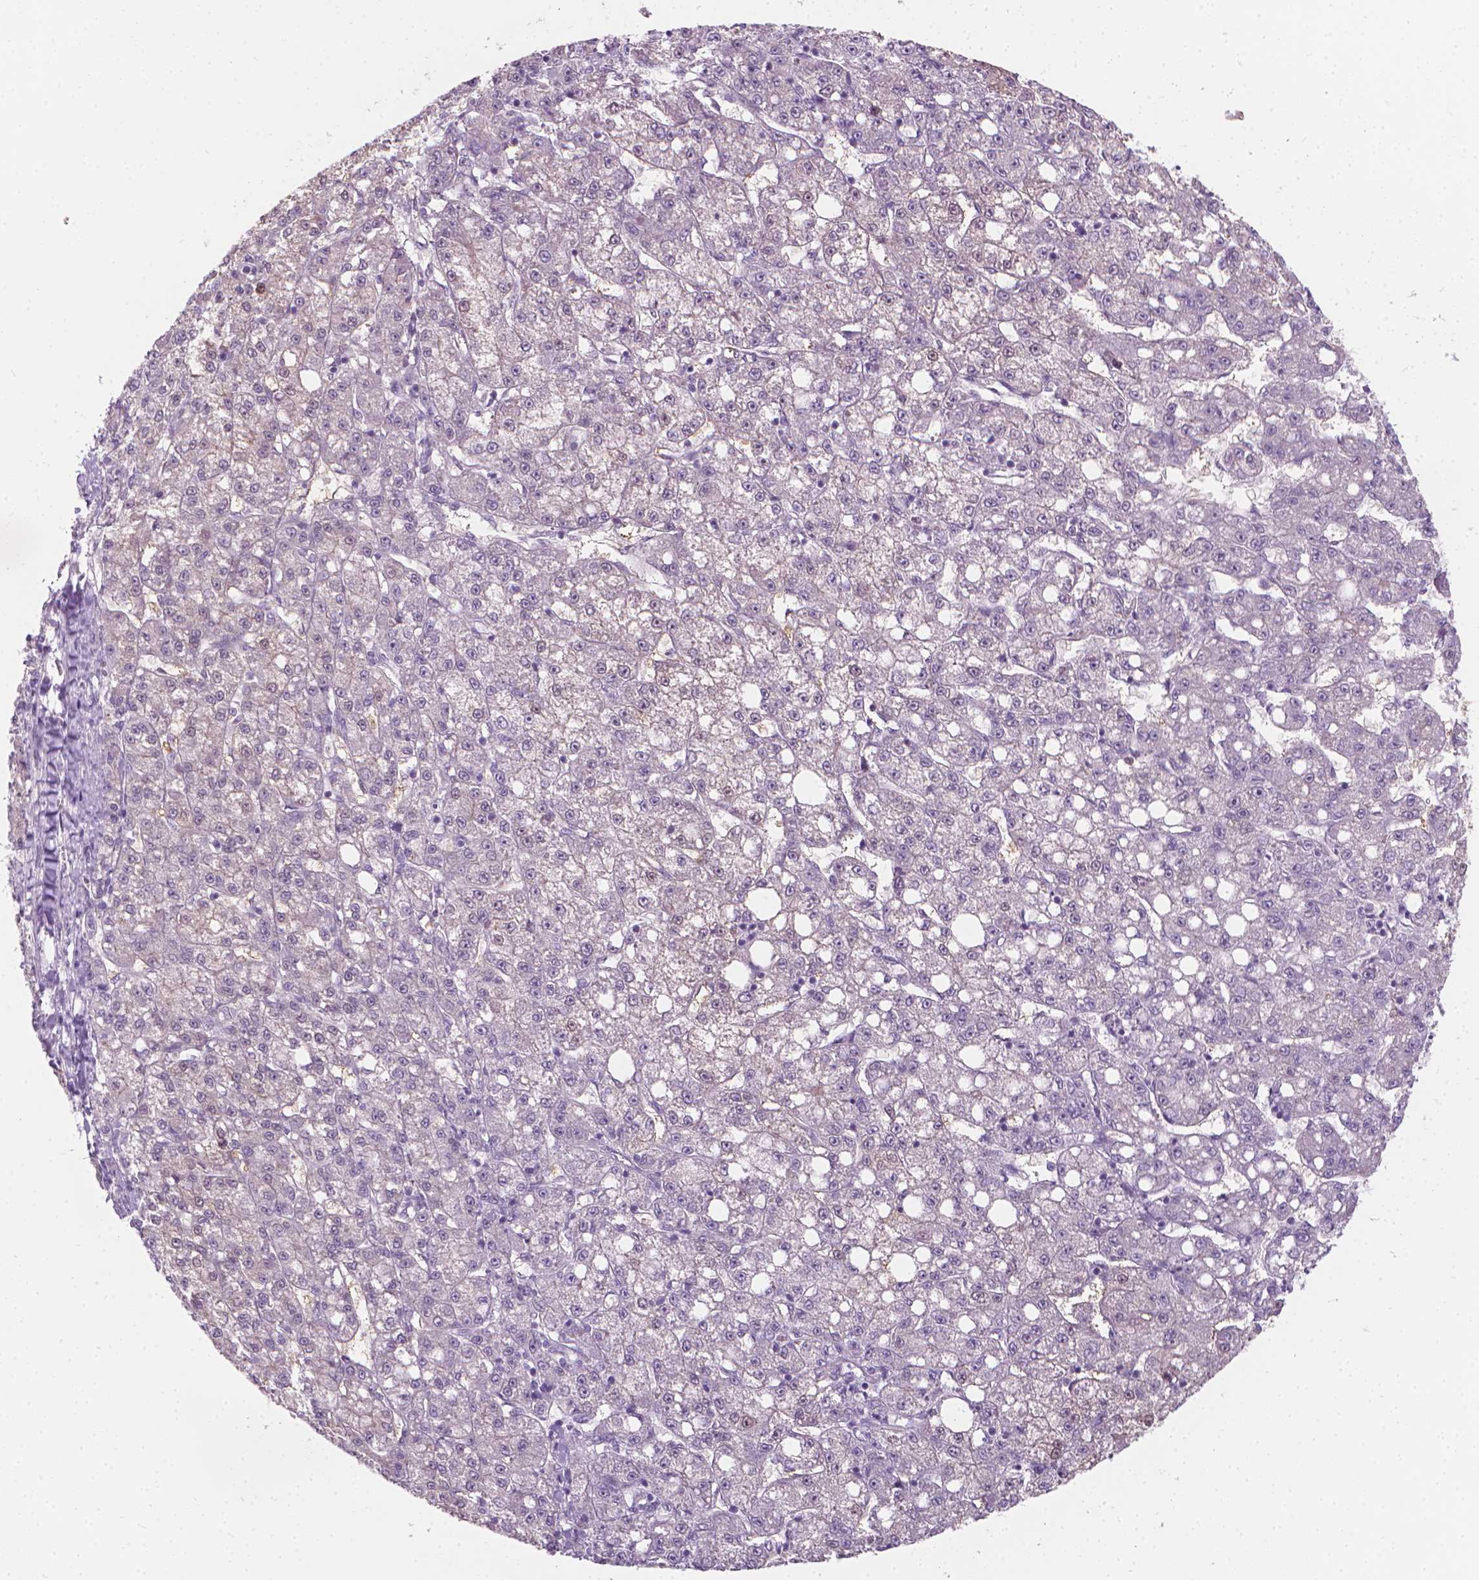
{"staining": {"intensity": "negative", "quantity": "none", "location": "none"}, "tissue": "liver cancer", "cell_type": "Tumor cells", "image_type": "cancer", "snomed": [{"axis": "morphology", "description": "Carcinoma, Hepatocellular, NOS"}, {"axis": "topography", "description": "Liver"}], "caption": "Protein analysis of liver cancer shows no significant staining in tumor cells.", "gene": "CDKN1C", "patient": {"sex": "female", "age": 65}}